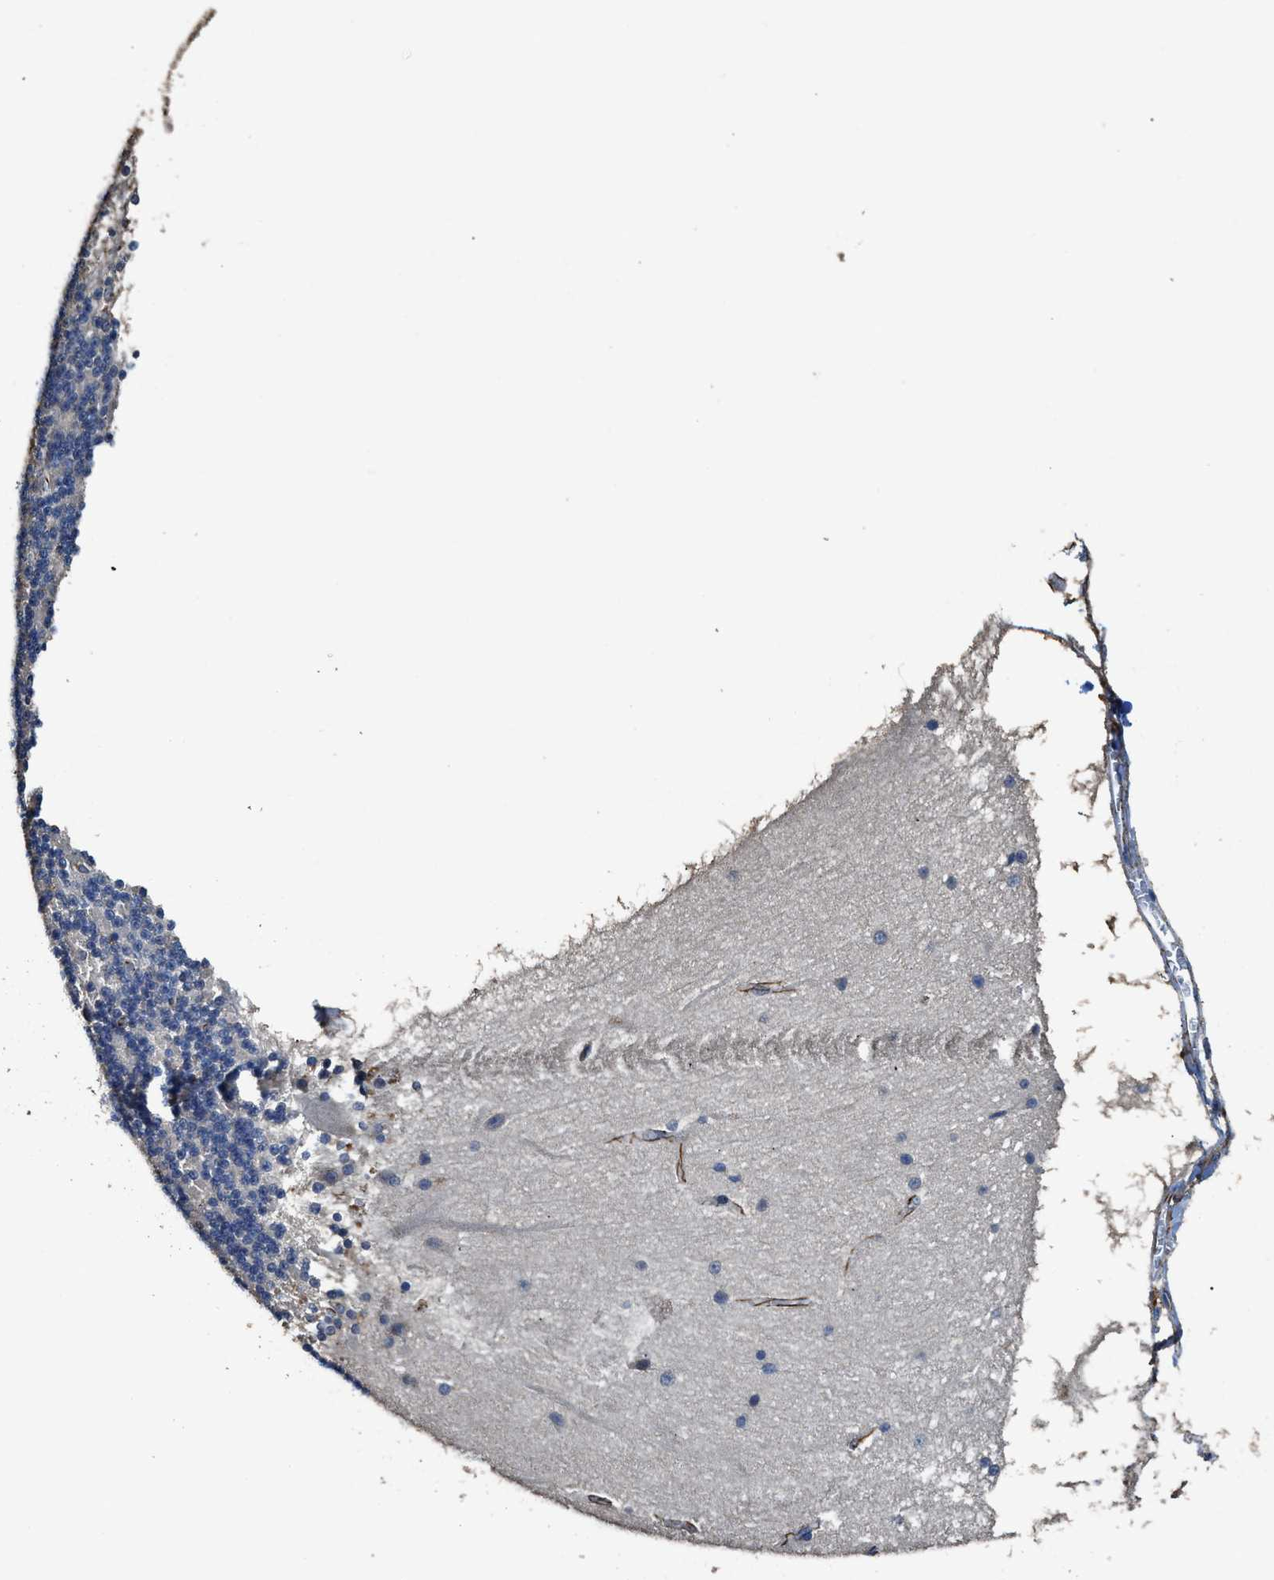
{"staining": {"intensity": "negative", "quantity": "none", "location": "none"}, "tissue": "cerebellum", "cell_type": "Cells in granular layer", "image_type": "normal", "snomed": [{"axis": "morphology", "description": "Normal tissue, NOS"}, {"axis": "topography", "description": "Cerebellum"}], "caption": "The immunohistochemistry (IHC) histopathology image has no significant staining in cells in granular layer of cerebellum. (DAB (3,3'-diaminobenzidine) immunohistochemistry (IHC) with hematoxylin counter stain).", "gene": "SYNM", "patient": {"sex": "female", "age": 54}}